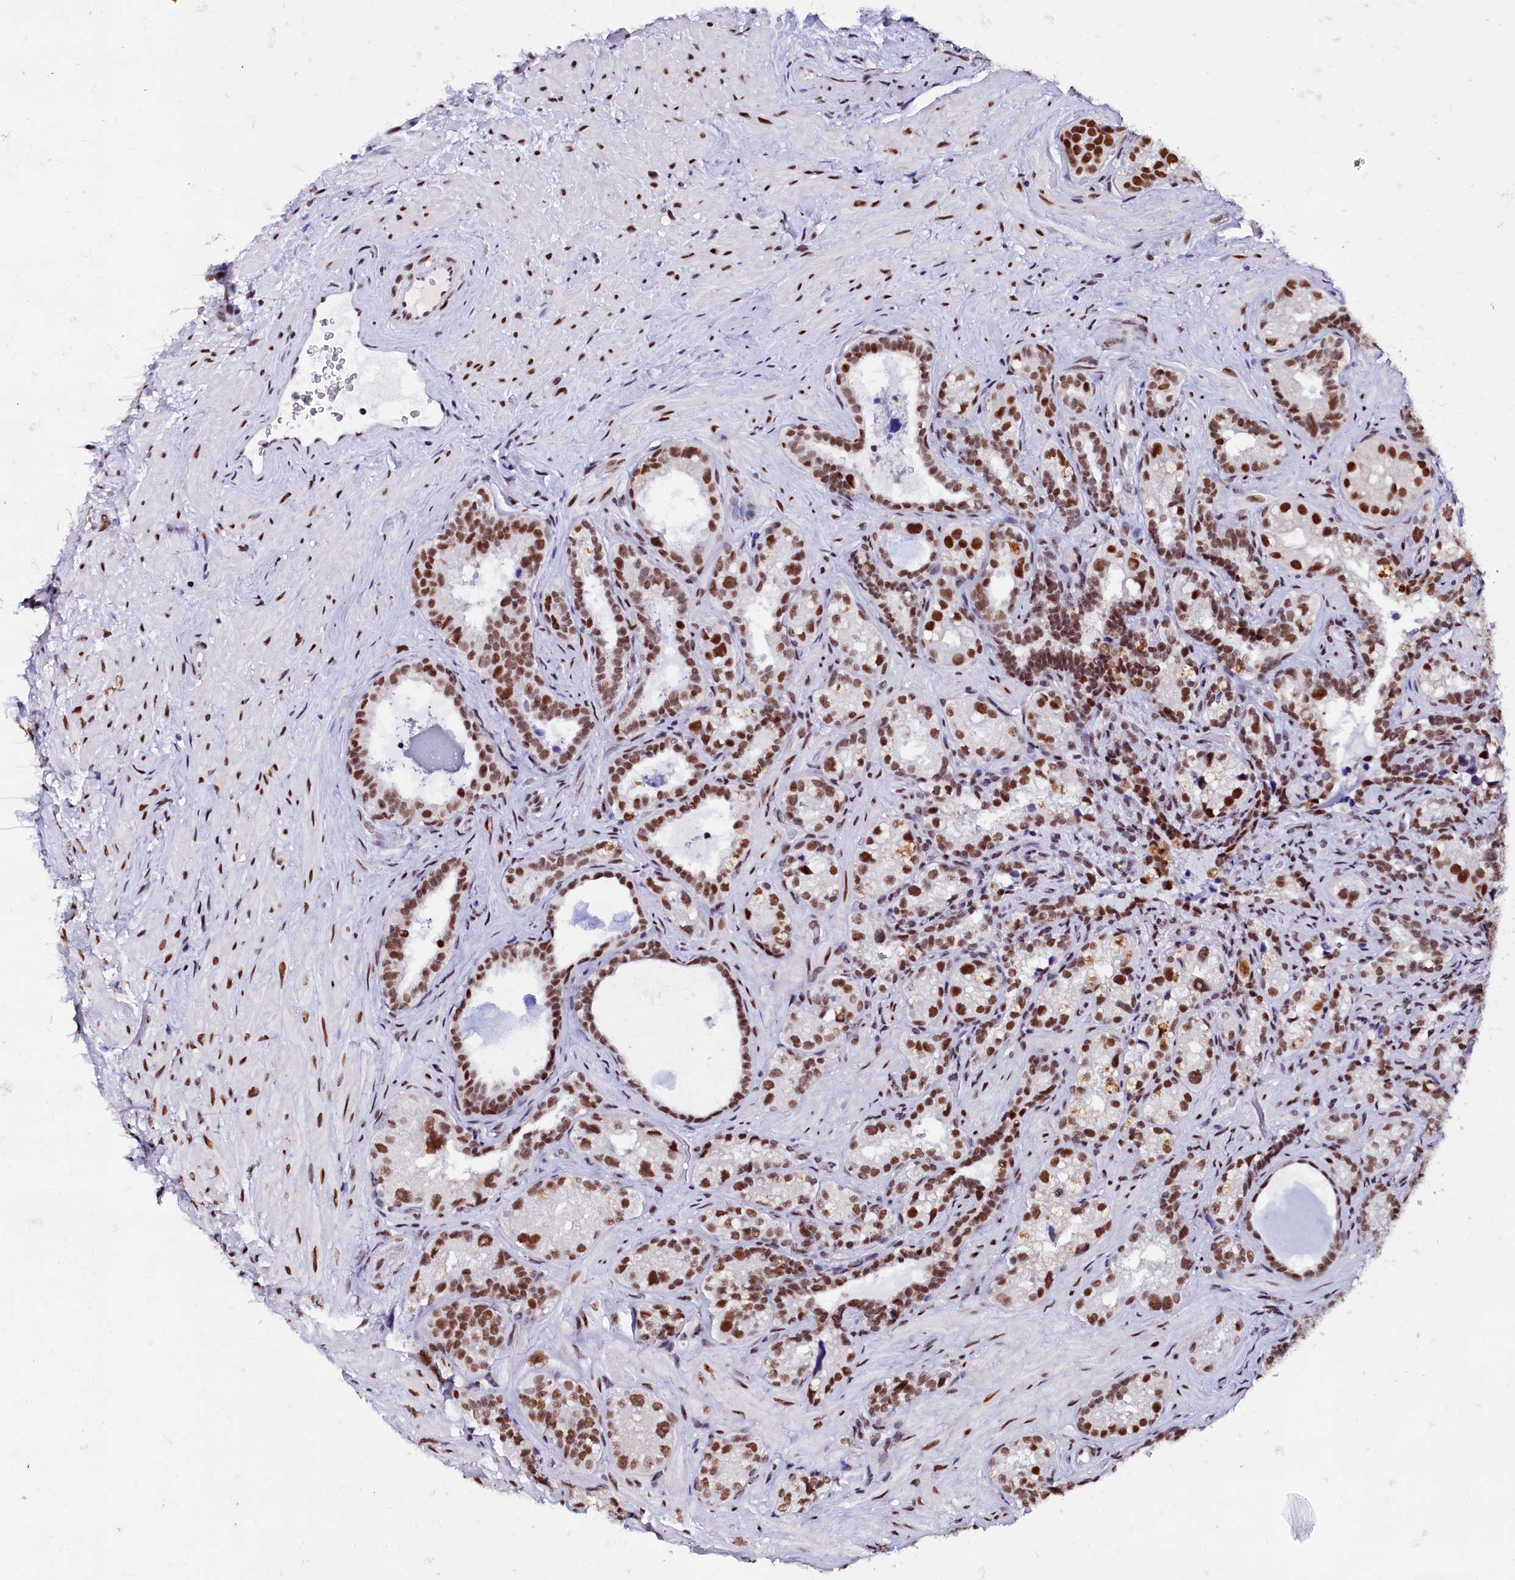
{"staining": {"intensity": "moderate", "quantity": ">75%", "location": "nuclear"}, "tissue": "seminal vesicle", "cell_type": "Glandular cells", "image_type": "normal", "snomed": [{"axis": "morphology", "description": "Normal tissue, NOS"}, {"axis": "topography", "description": "Seminal veicle"}, {"axis": "topography", "description": "Peripheral nerve tissue"}], "caption": "Immunohistochemical staining of normal seminal vesicle displays moderate nuclear protein staining in about >75% of glandular cells. (IHC, brightfield microscopy, high magnification).", "gene": "CPSF7", "patient": {"sex": "male", "age": 67}}